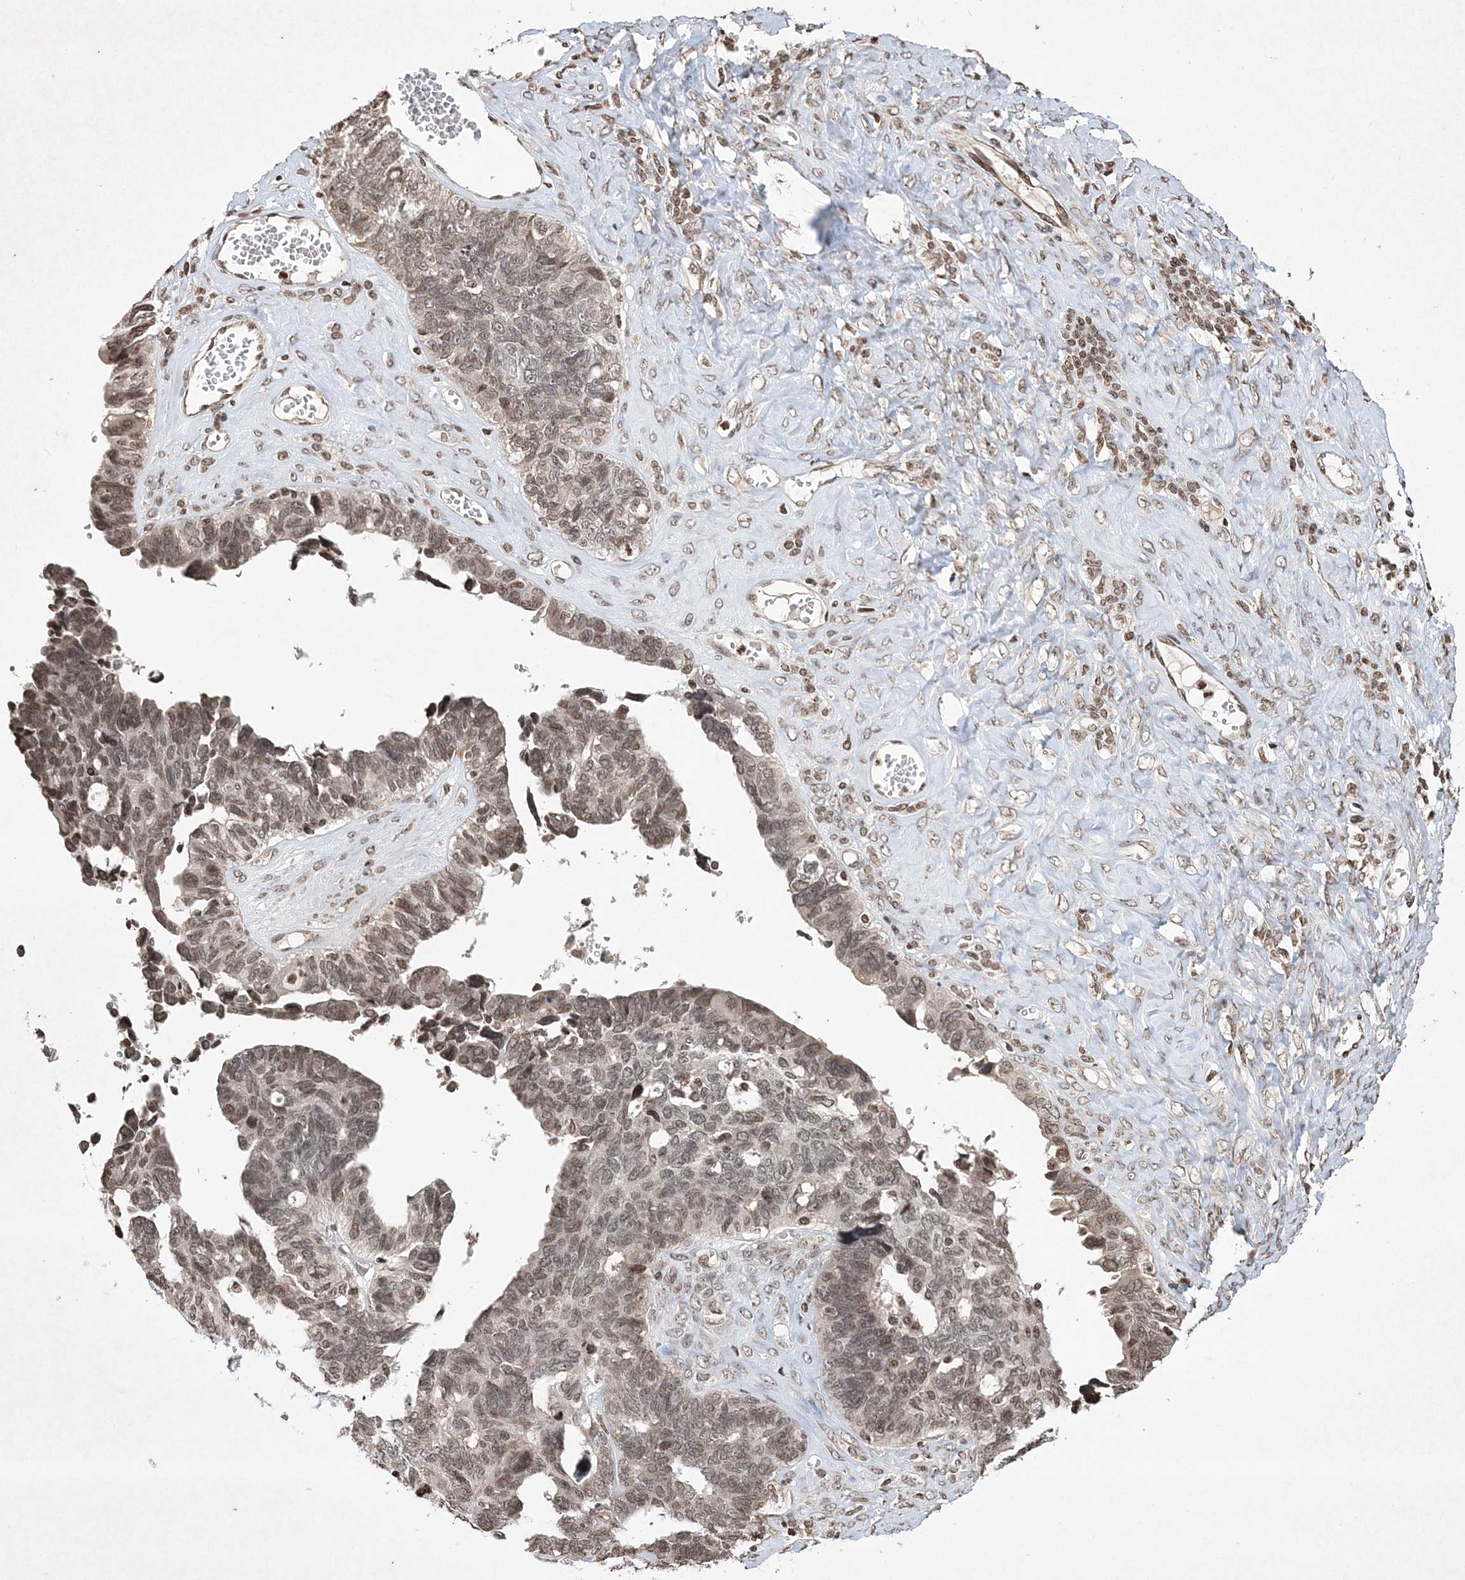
{"staining": {"intensity": "weak", "quantity": ">75%", "location": "nuclear"}, "tissue": "ovarian cancer", "cell_type": "Tumor cells", "image_type": "cancer", "snomed": [{"axis": "morphology", "description": "Cystadenocarcinoma, serous, NOS"}, {"axis": "topography", "description": "Ovary"}], "caption": "Immunohistochemistry (IHC) photomicrograph of human serous cystadenocarcinoma (ovarian) stained for a protein (brown), which shows low levels of weak nuclear staining in approximately >75% of tumor cells.", "gene": "NEDD9", "patient": {"sex": "female", "age": 79}}